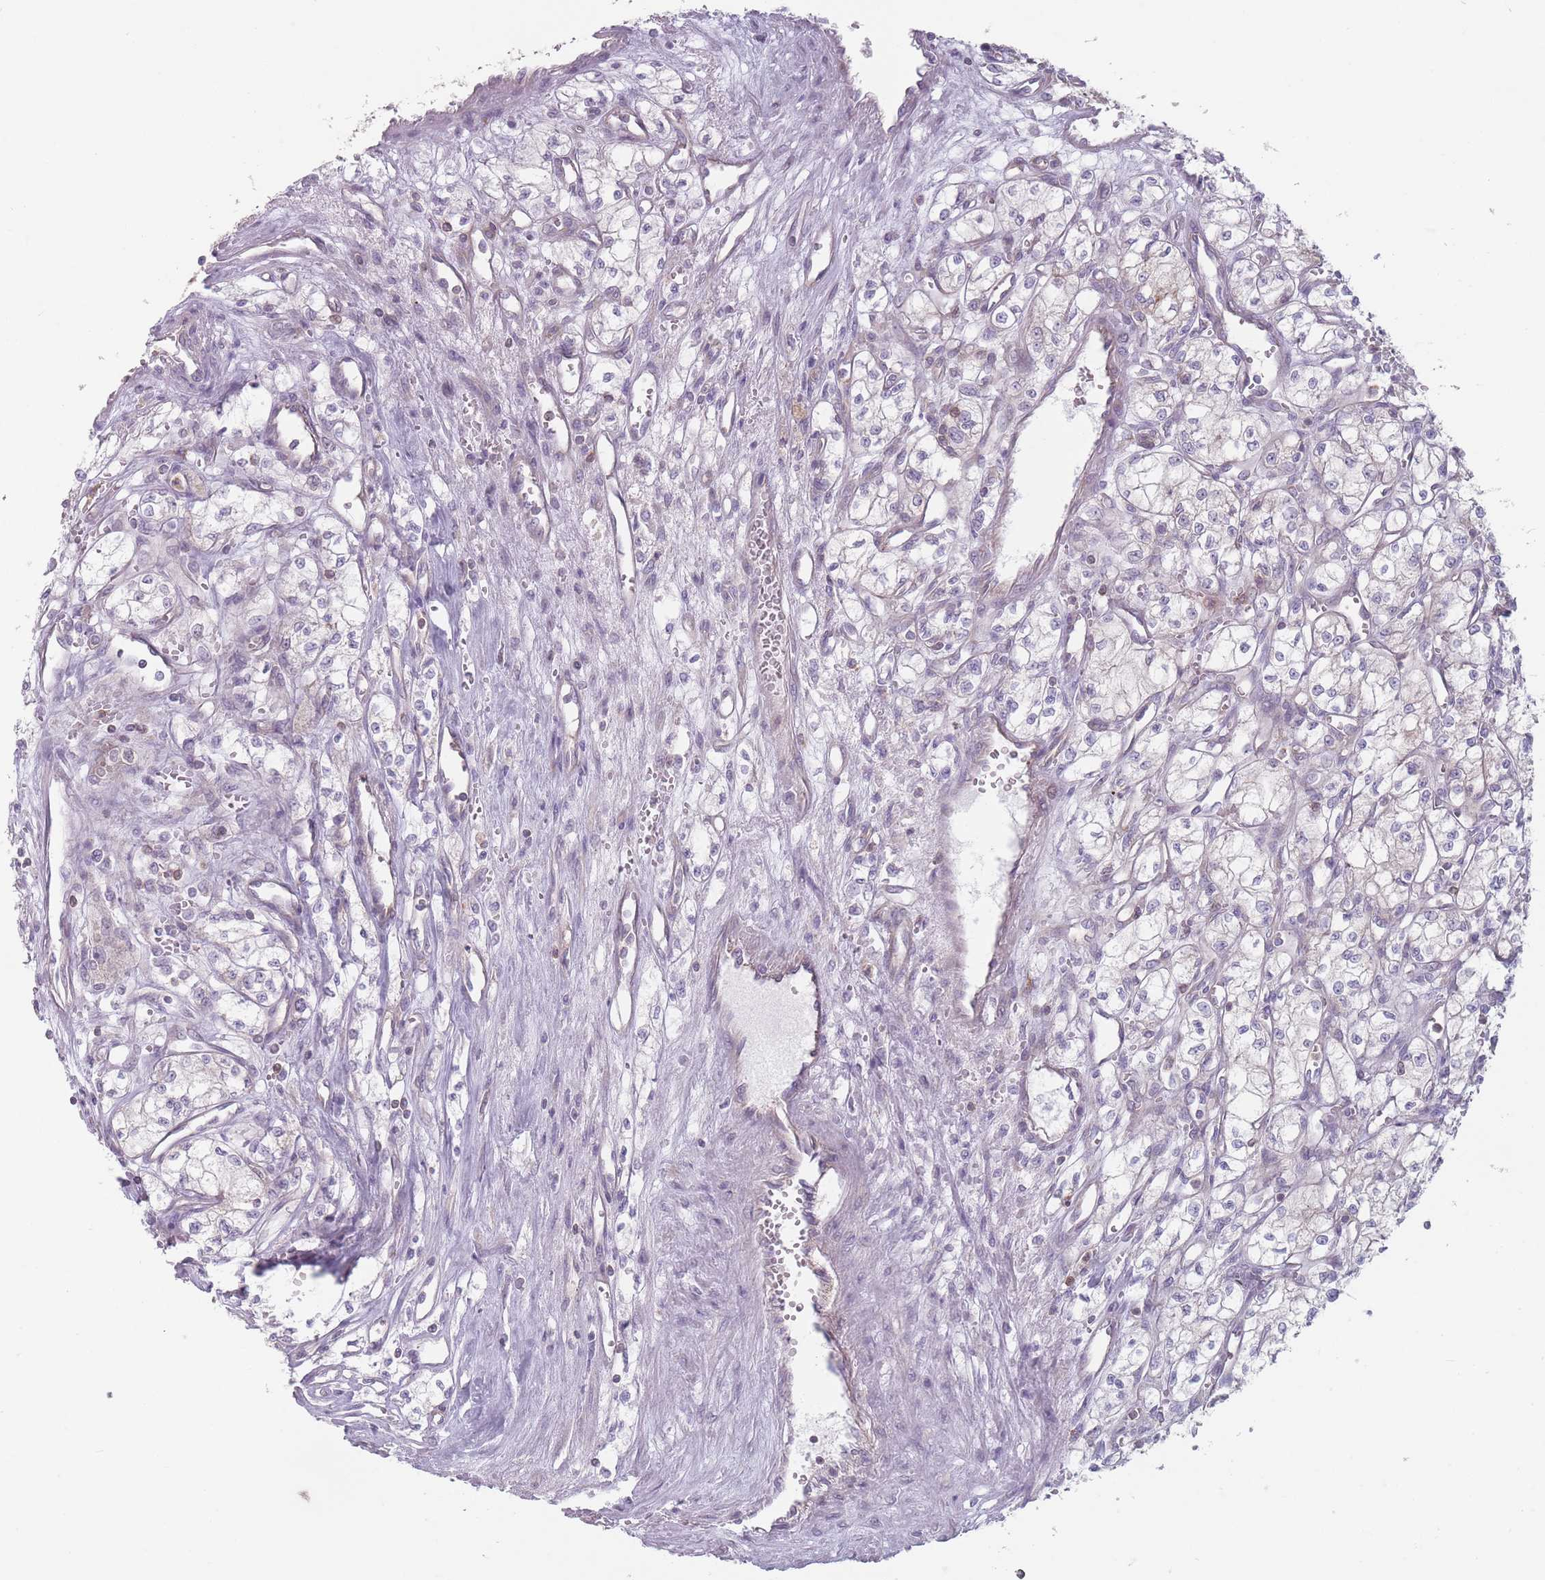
{"staining": {"intensity": "moderate", "quantity": "<25%", "location": "cytoplasmic/membranous"}, "tissue": "renal cancer", "cell_type": "Tumor cells", "image_type": "cancer", "snomed": [{"axis": "morphology", "description": "Adenocarcinoma, NOS"}, {"axis": "topography", "description": "Kidney"}], "caption": "The image shows a brown stain indicating the presence of a protein in the cytoplasmic/membranous of tumor cells in renal cancer (adenocarcinoma). The protein is stained brown, and the nuclei are stained in blue (DAB IHC with brightfield microscopy, high magnification).", "gene": "HSBP1L1", "patient": {"sex": "male", "age": 59}}